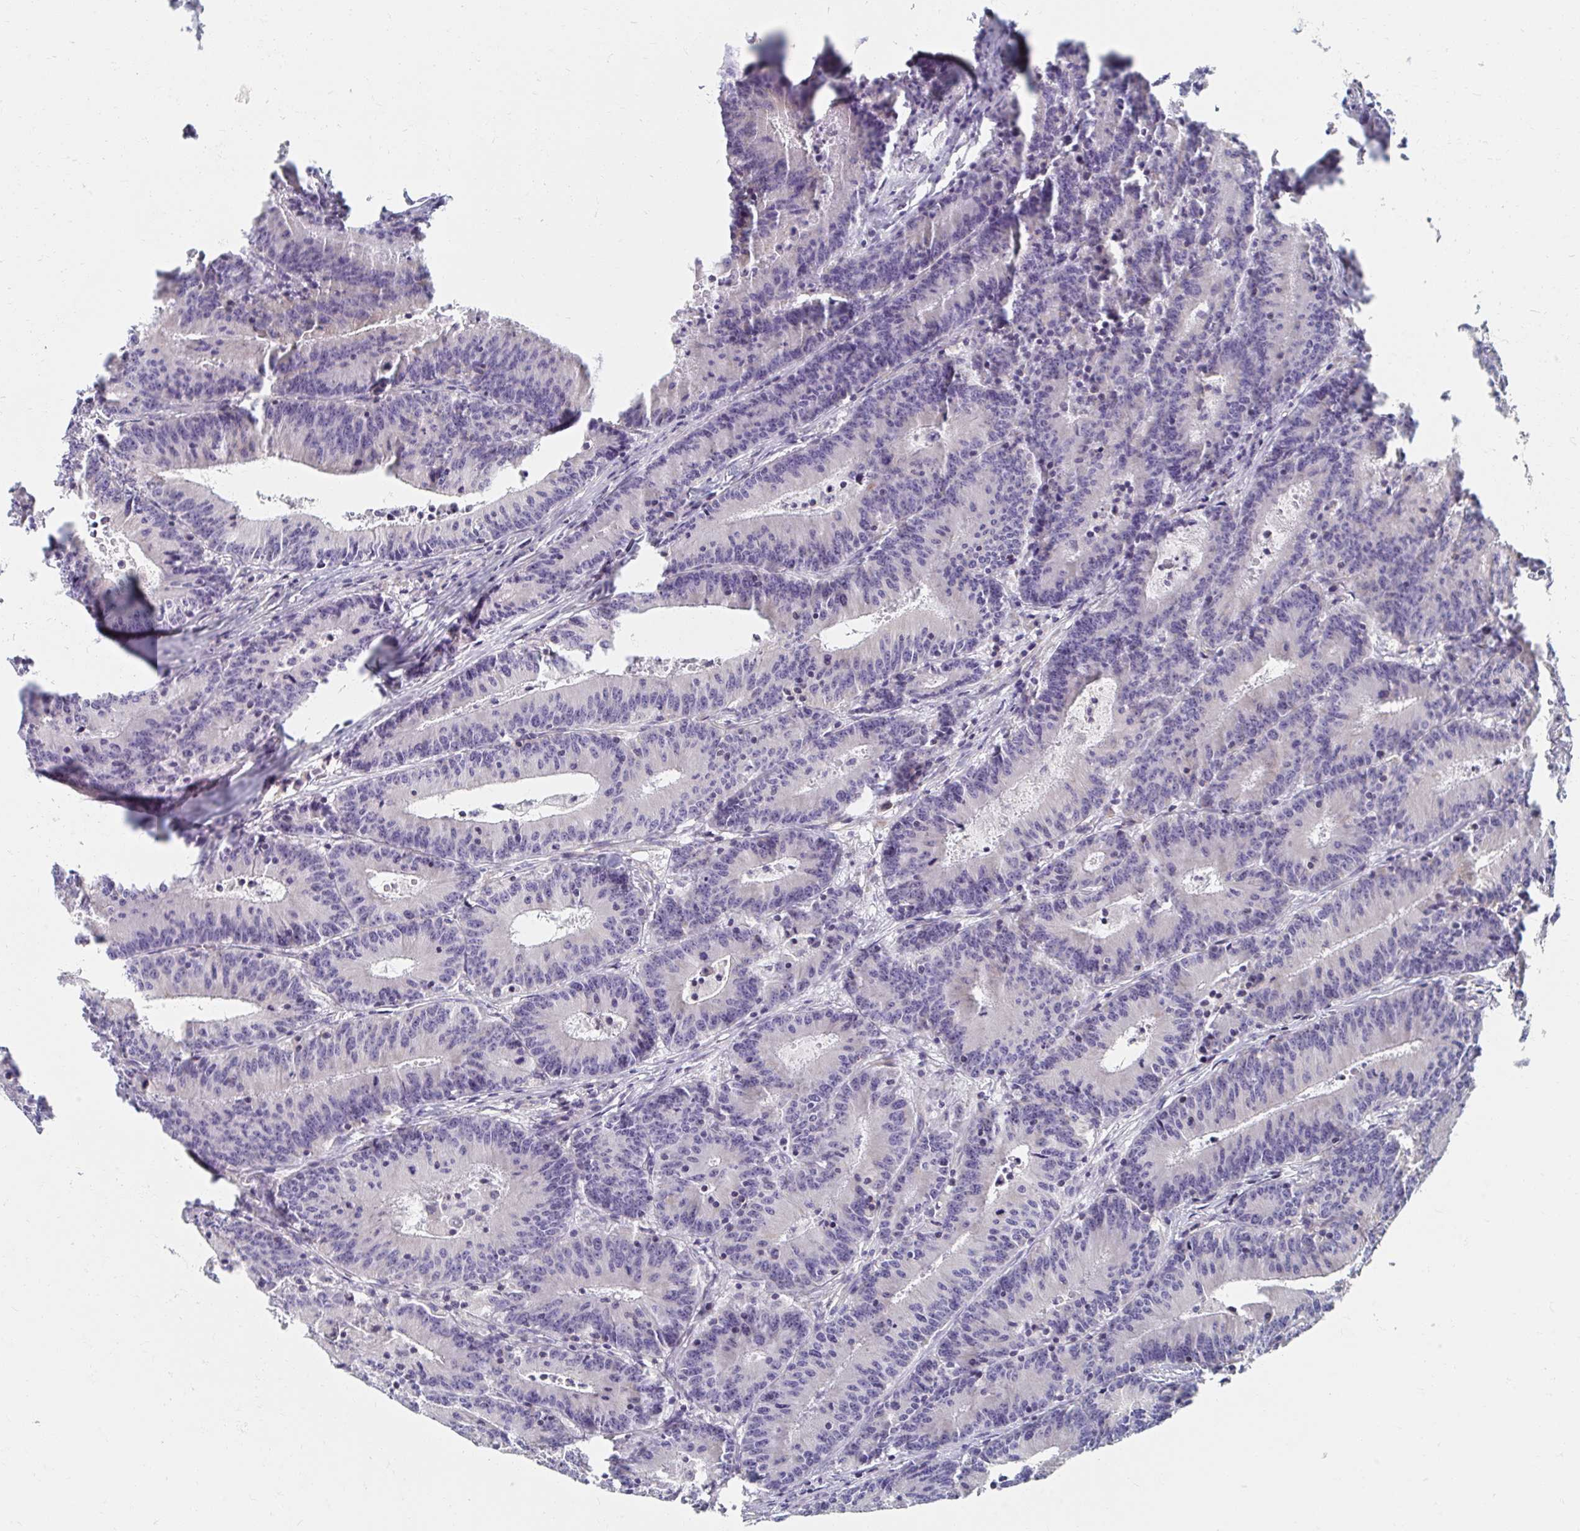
{"staining": {"intensity": "negative", "quantity": "none", "location": "none"}, "tissue": "colorectal cancer", "cell_type": "Tumor cells", "image_type": "cancer", "snomed": [{"axis": "morphology", "description": "Adenocarcinoma, NOS"}, {"axis": "topography", "description": "Colon"}], "caption": "The histopathology image reveals no significant positivity in tumor cells of colorectal cancer. Nuclei are stained in blue.", "gene": "MAVS", "patient": {"sex": "female", "age": 78}}